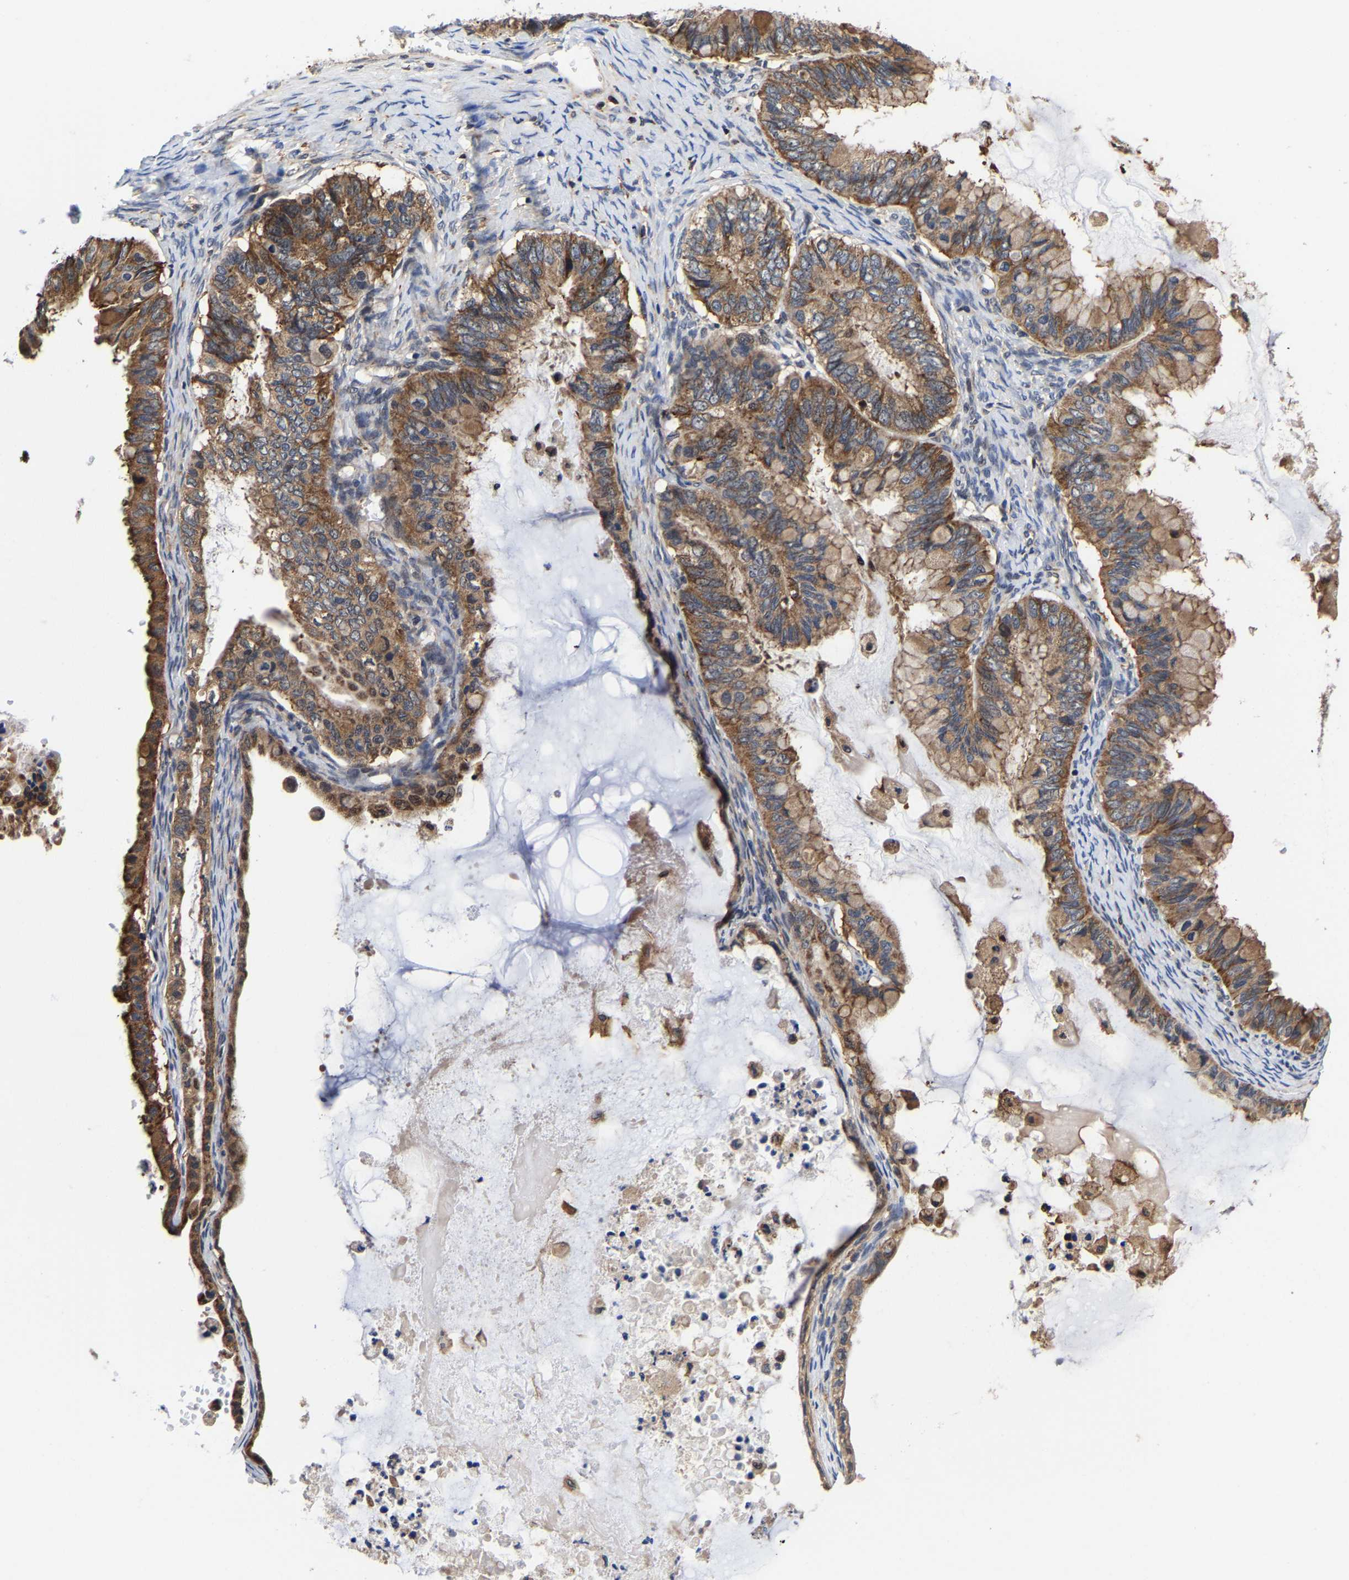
{"staining": {"intensity": "moderate", "quantity": ">75%", "location": "cytoplasmic/membranous"}, "tissue": "ovarian cancer", "cell_type": "Tumor cells", "image_type": "cancer", "snomed": [{"axis": "morphology", "description": "Cystadenocarcinoma, mucinous, NOS"}, {"axis": "topography", "description": "Ovary"}], "caption": "Ovarian cancer stained for a protein reveals moderate cytoplasmic/membranous positivity in tumor cells.", "gene": "PFKFB3", "patient": {"sex": "female", "age": 80}}